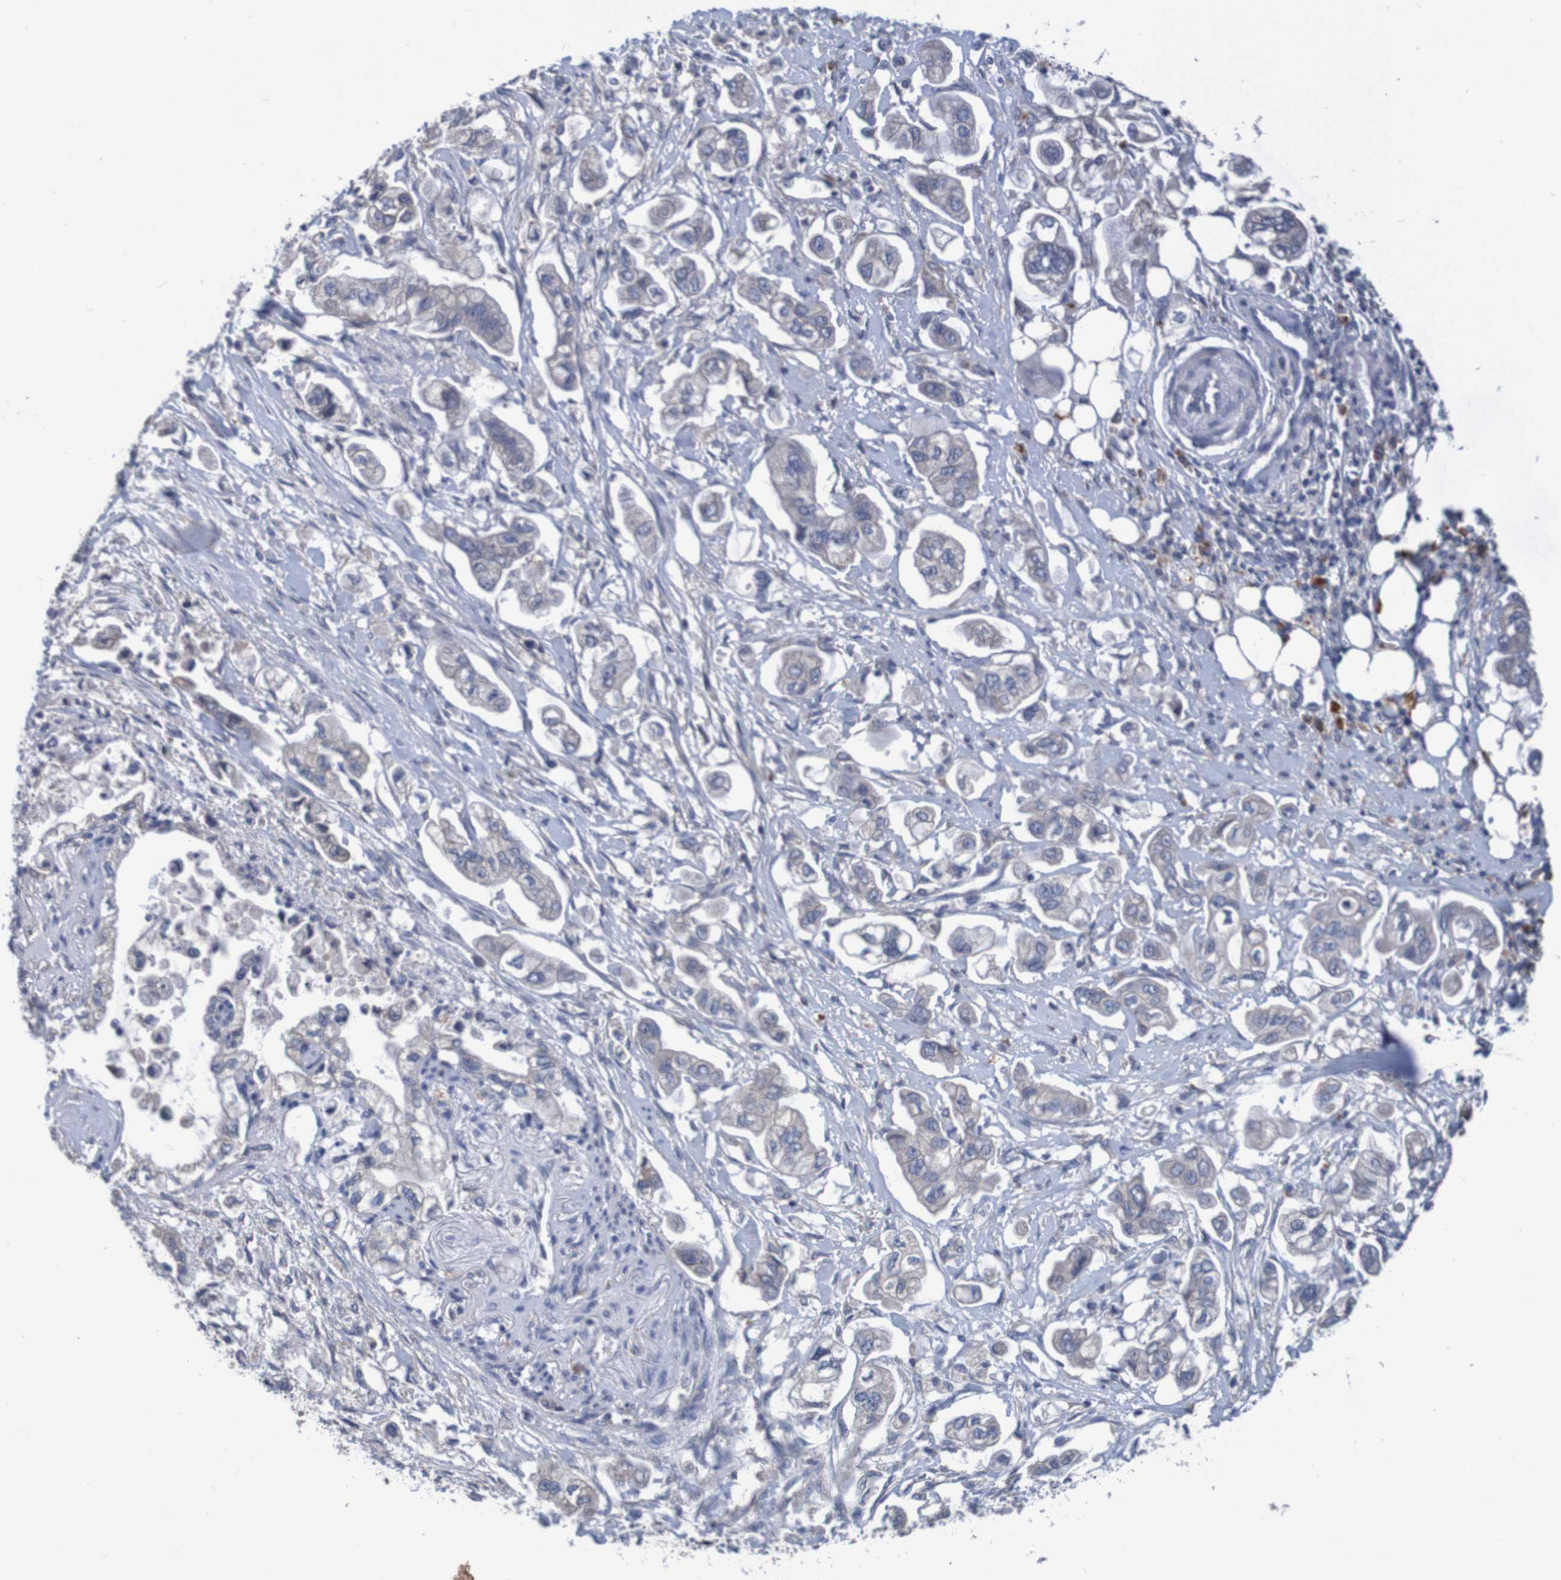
{"staining": {"intensity": "weak", "quantity": "<25%", "location": "cytoplasmic/membranous"}, "tissue": "stomach cancer", "cell_type": "Tumor cells", "image_type": "cancer", "snomed": [{"axis": "morphology", "description": "Adenocarcinoma, NOS"}, {"axis": "topography", "description": "Stomach"}], "caption": "There is no significant staining in tumor cells of stomach cancer (adenocarcinoma).", "gene": "LTA", "patient": {"sex": "male", "age": 62}}